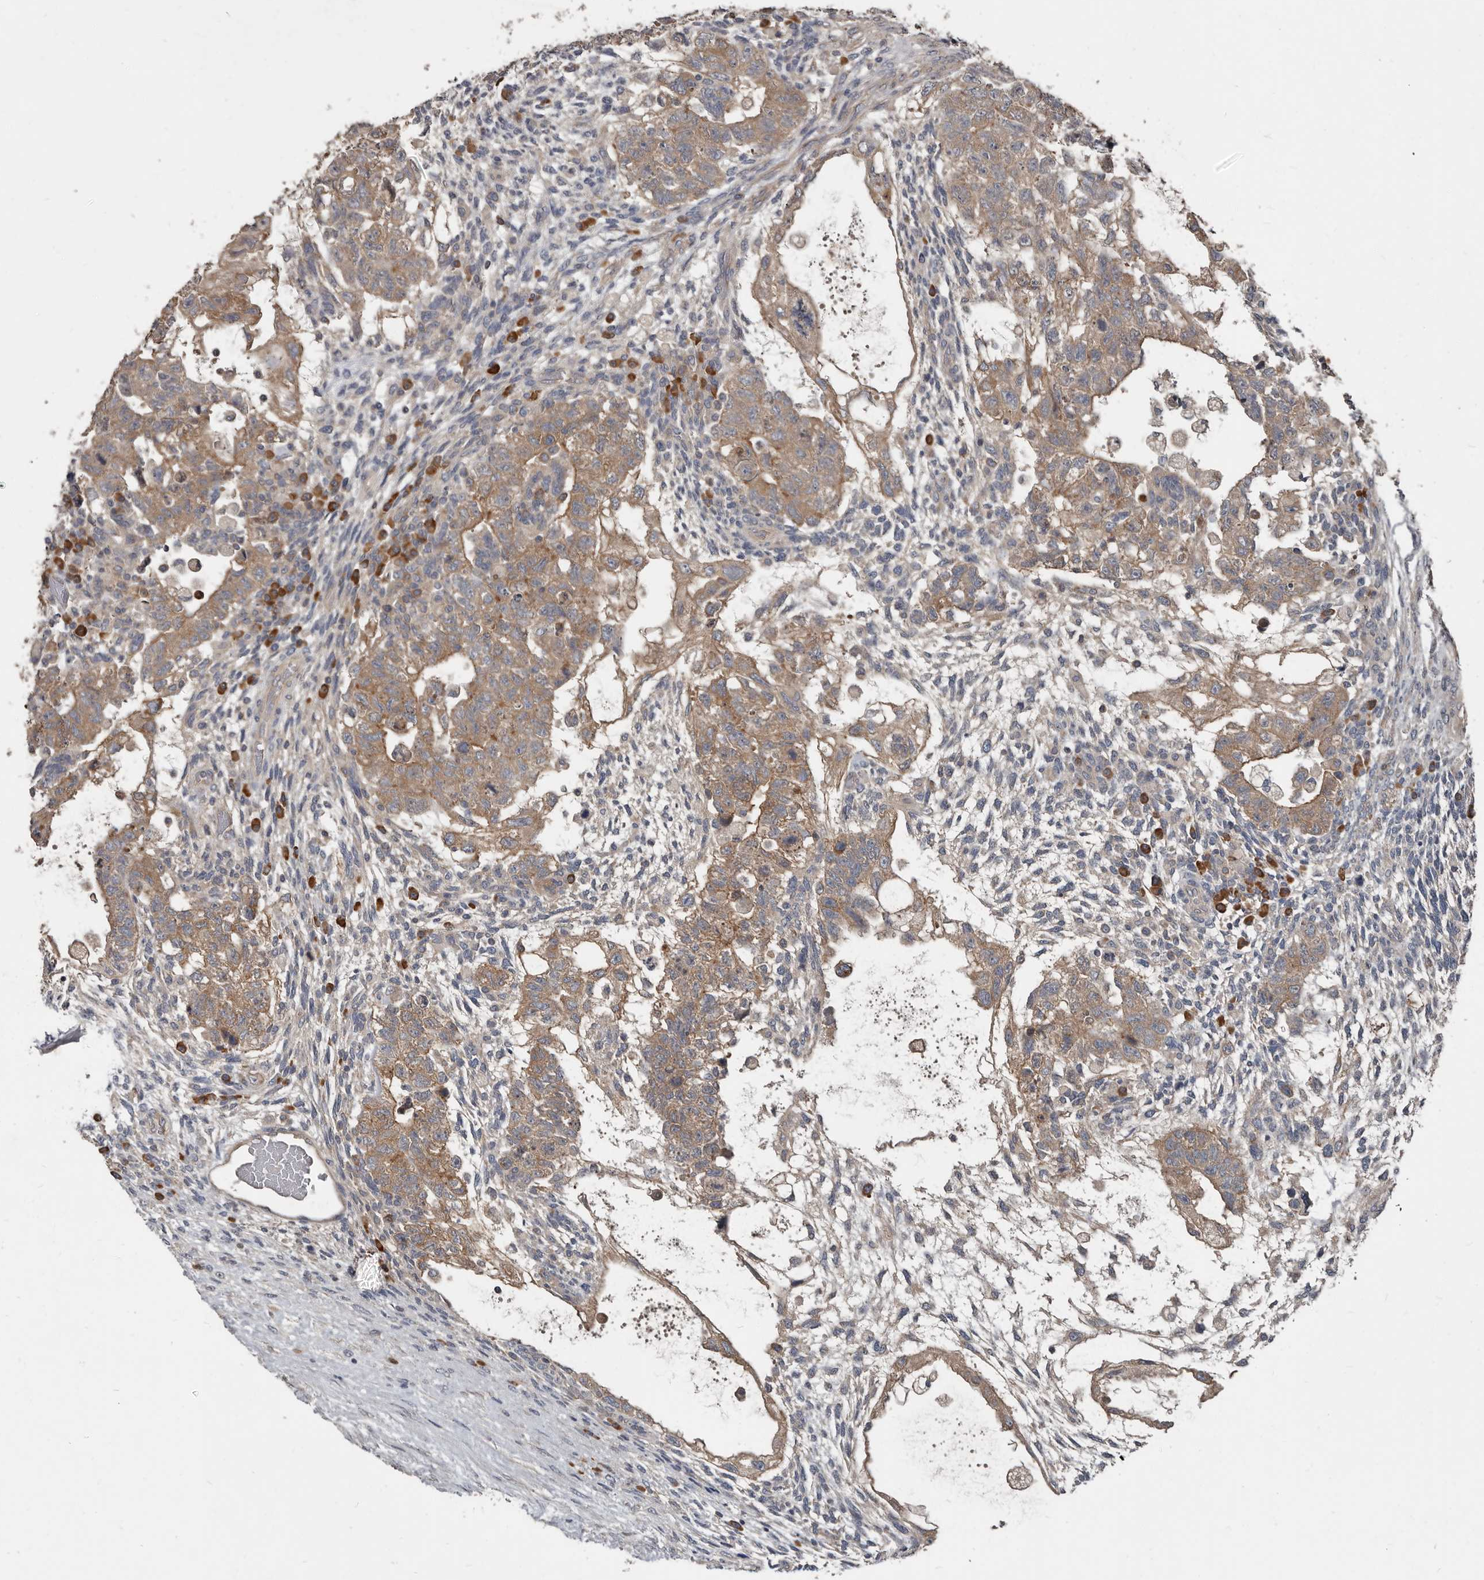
{"staining": {"intensity": "moderate", "quantity": ">75%", "location": "cytoplasmic/membranous"}, "tissue": "testis cancer", "cell_type": "Tumor cells", "image_type": "cancer", "snomed": [{"axis": "morphology", "description": "Normal tissue, NOS"}, {"axis": "morphology", "description": "Carcinoma, Embryonal, NOS"}, {"axis": "topography", "description": "Testis"}], "caption": "Moderate cytoplasmic/membranous positivity is seen in about >75% of tumor cells in testis cancer (embryonal carcinoma). Using DAB (brown) and hematoxylin (blue) stains, captured at high magnification using brightfield microscopy.", "gene": "AKNAD1", "patient": {"sex": "male", "age": 36}}